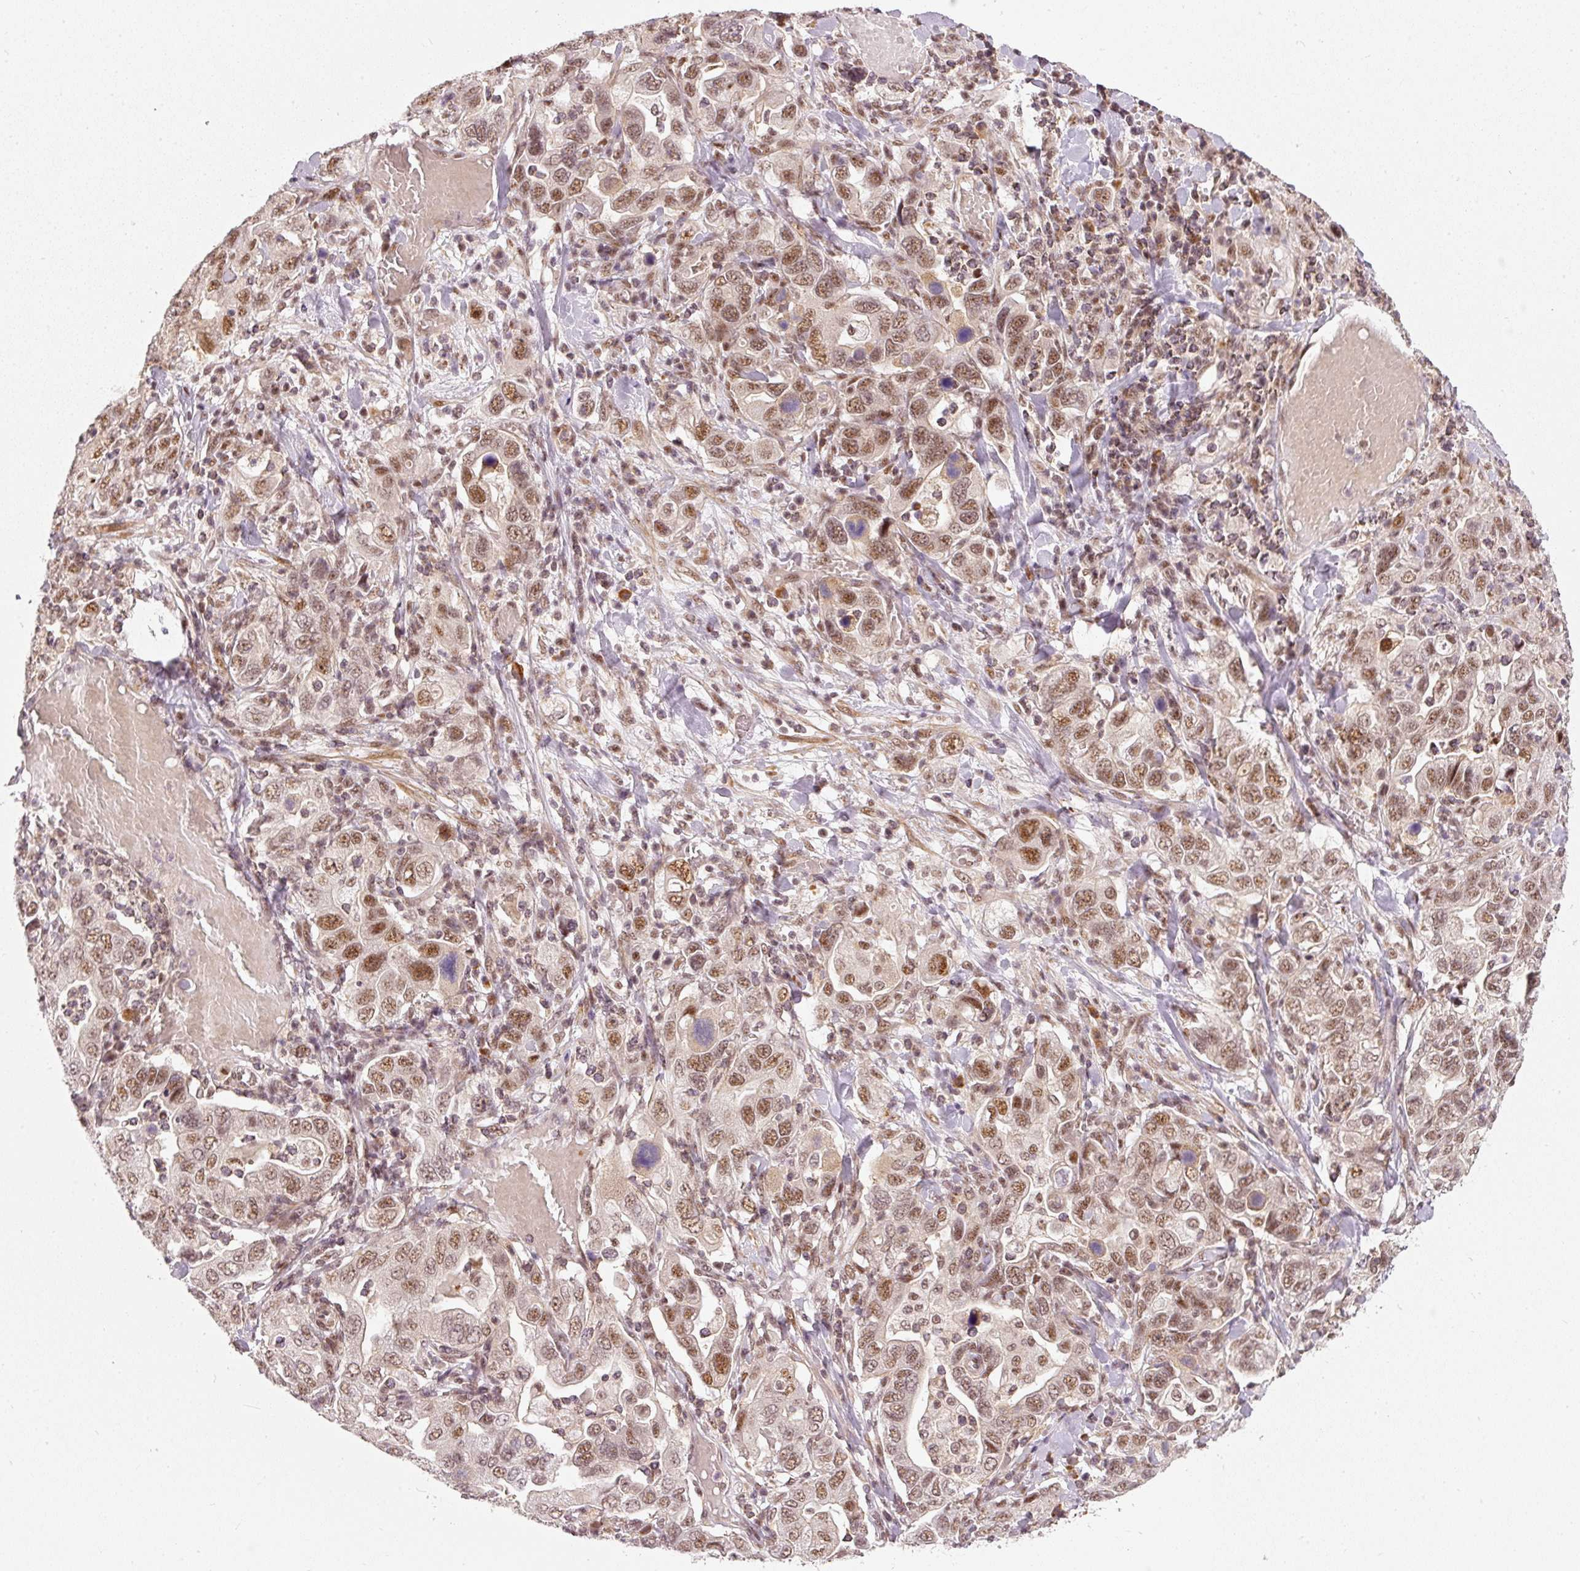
{"staining": {"intensity": "moderate", "quantity": ">75%", "location": "nuclear"}, "tissue": "stomach cancer", "cell_type": "Tumor cells", "image_type": "cancer", "snomed": [{"axis": "morphology", "description": "Adenocarcinoma, NOS"}, {"axis": "topography", "description": "Stomach, upper"}, {"axis": "topography", "description": "Stomach"}], "caption": "A micrograph showing moderate nuclear positivity in about >75% of tumor cells in stomach adenocarcinoma, as visualized by brown immunohistochemical staining.", "gene": "THOC6", "patient": {"sex": "male", "age": 62}}